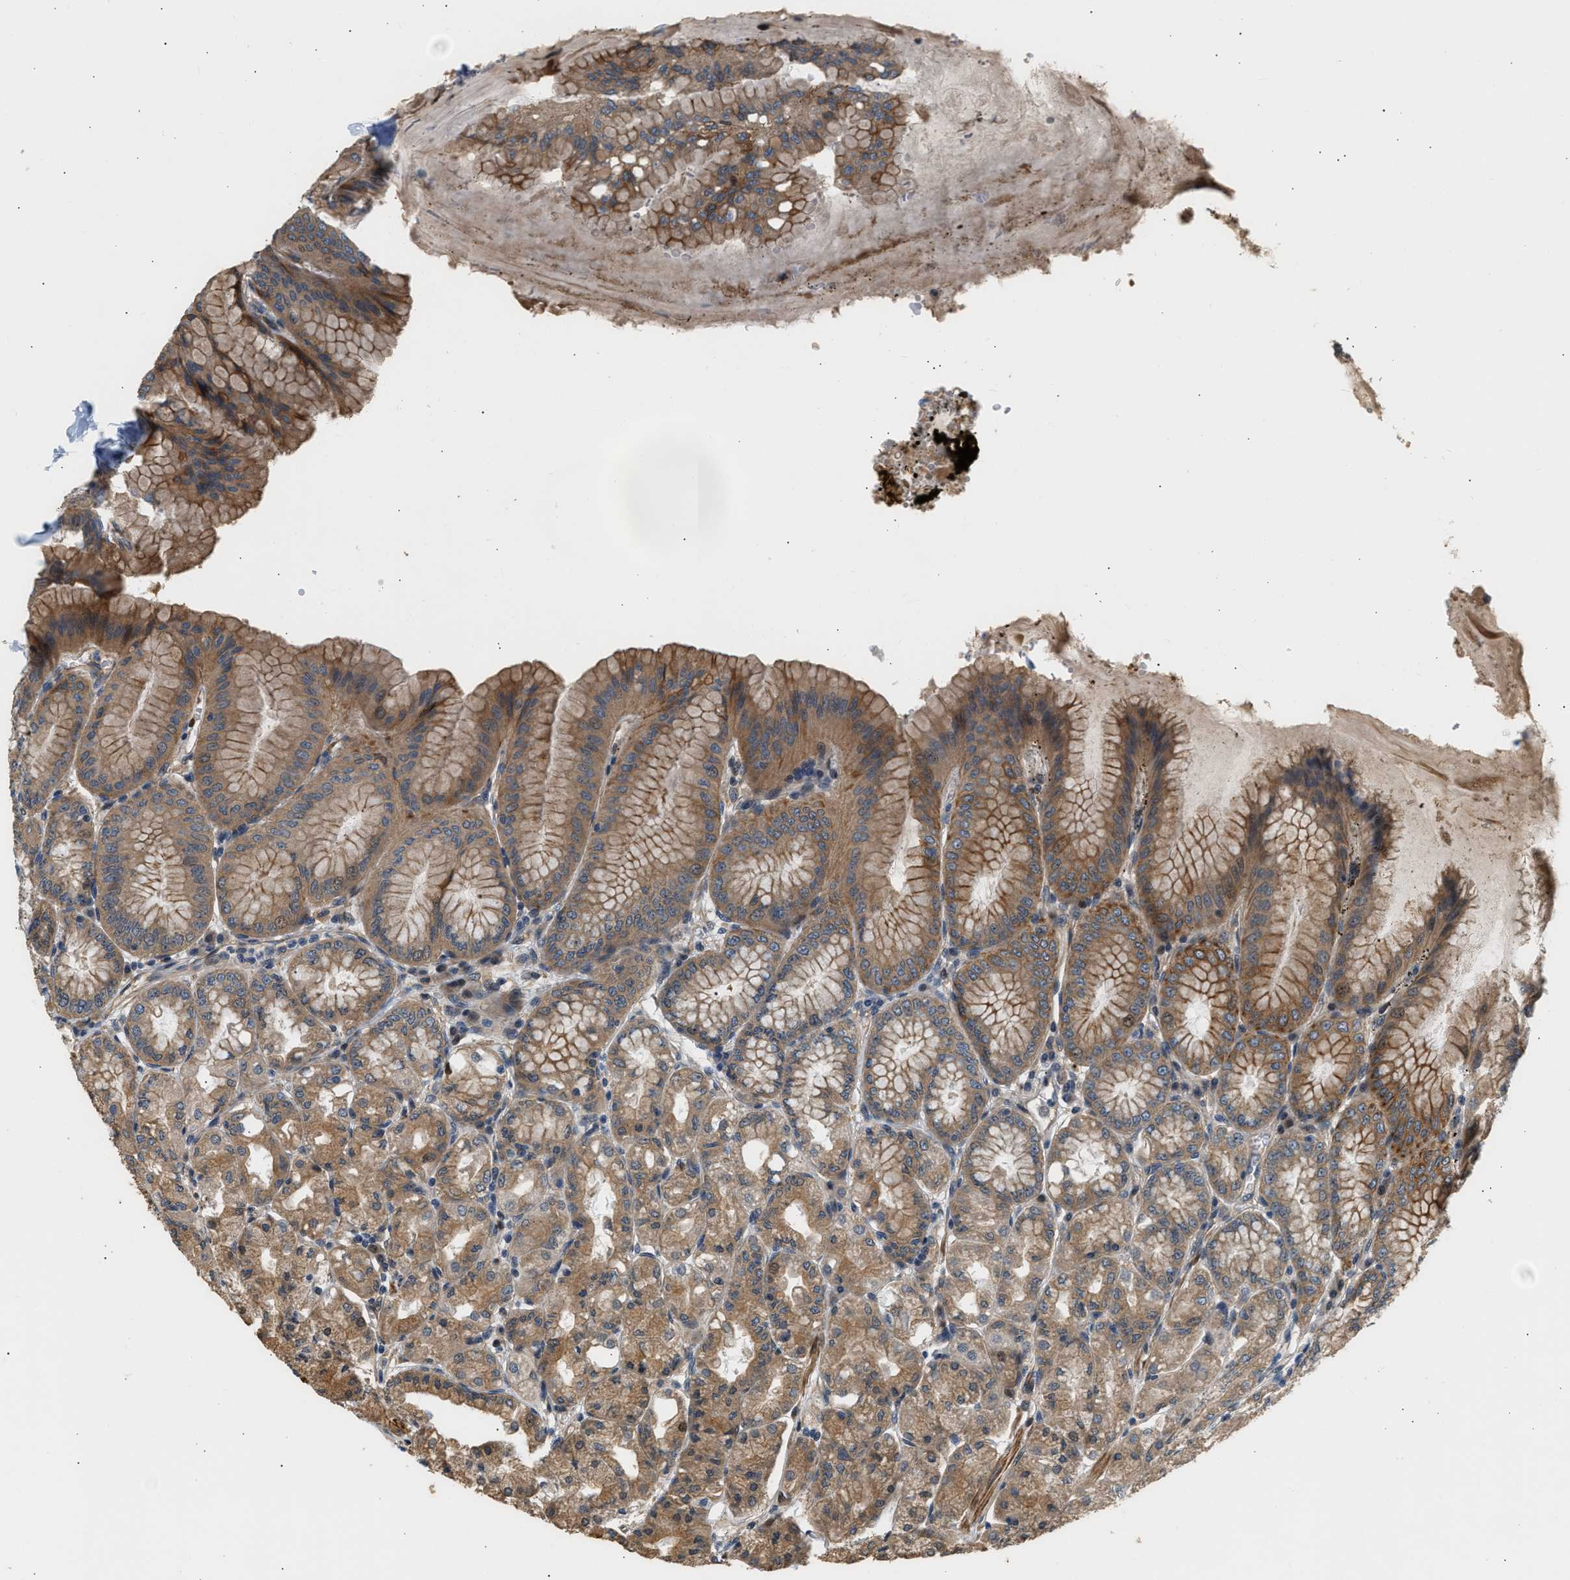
{"staining": {"intensity": "moderate", "quantity": ">75%", "location": "cytoplasmic/membranous,nuclear"}, "tissue": "stomach", "cell_type": "Glandular cells", "image_type": "normal", "snomed": [{"axis": "morphology", "description": "Normal tissue, NOS"}, {"axis": "topography", "description": "Stomach, lower"}], "caption": "Immunohistochemical staining of unremarkable stomach demonstrates >75% levels of moderate cytoplasmic/membranous,nuclear protein staining in approximately >75% of glandular cells.", "gene": "WDR31", "patient": {"sex": "male", "age": 71}}